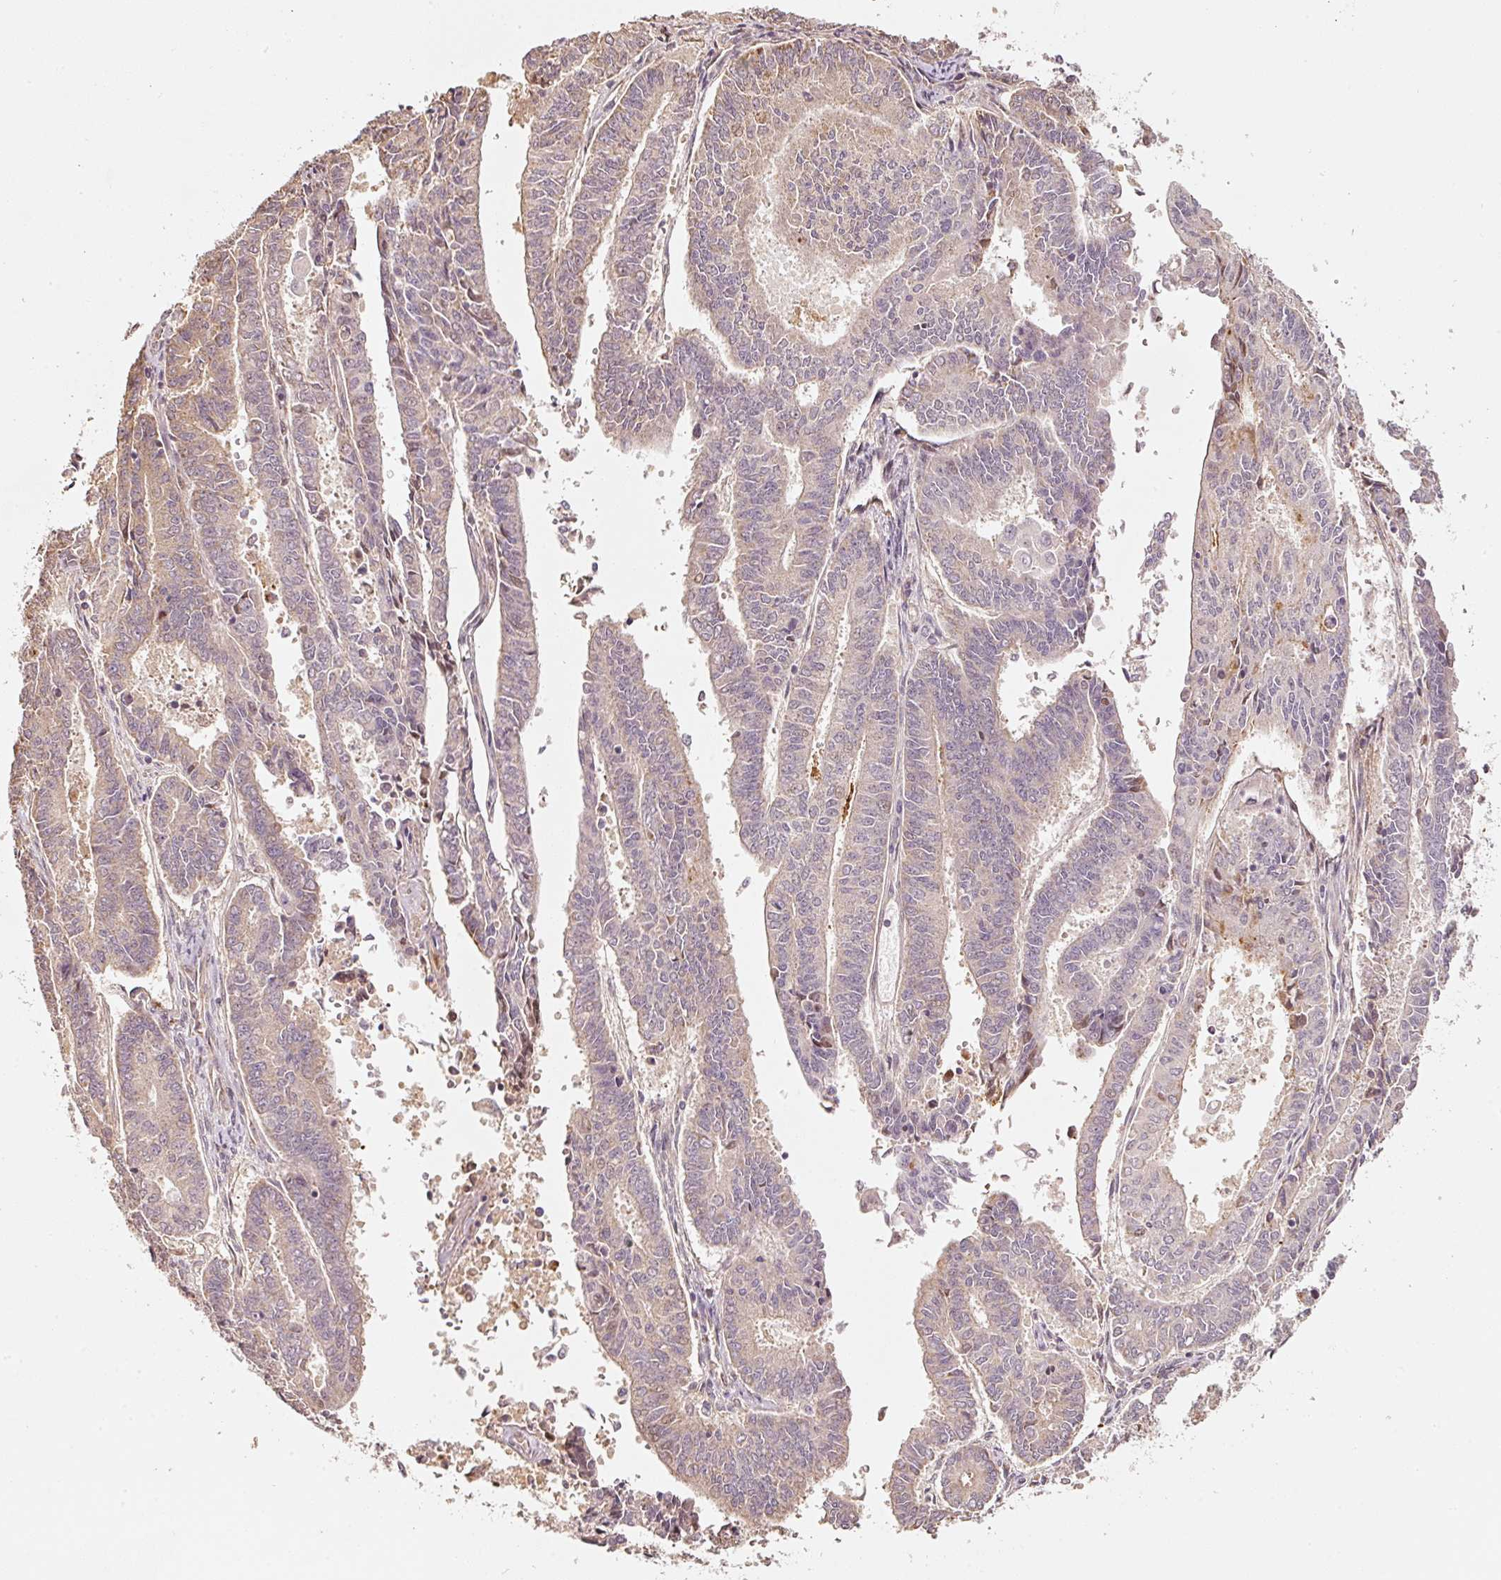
{"staining": {"intensity": "weak", "quantity": "<25%", "location": "cytoplasmic/membranous"}, "tissue": "endometrial cancer", "cell_type": "Tumor cells", "image_type": "cancer", "snomed": [{"axis": "morphology", "description": "Adenocarcinoma, NOS"}, {"axis": "topography", "description": "Endometrium"}], "caption": "Immunohistochemistry (IHC) image of neoplastic tissue: human adenocarcinoma (endometrial) stained with DAB (3,3'-diaminobenzidine) displays no significant protein staining in tumor cells.", "gene": "RAB35", "patient": {"sex": "female", "age": 59}}